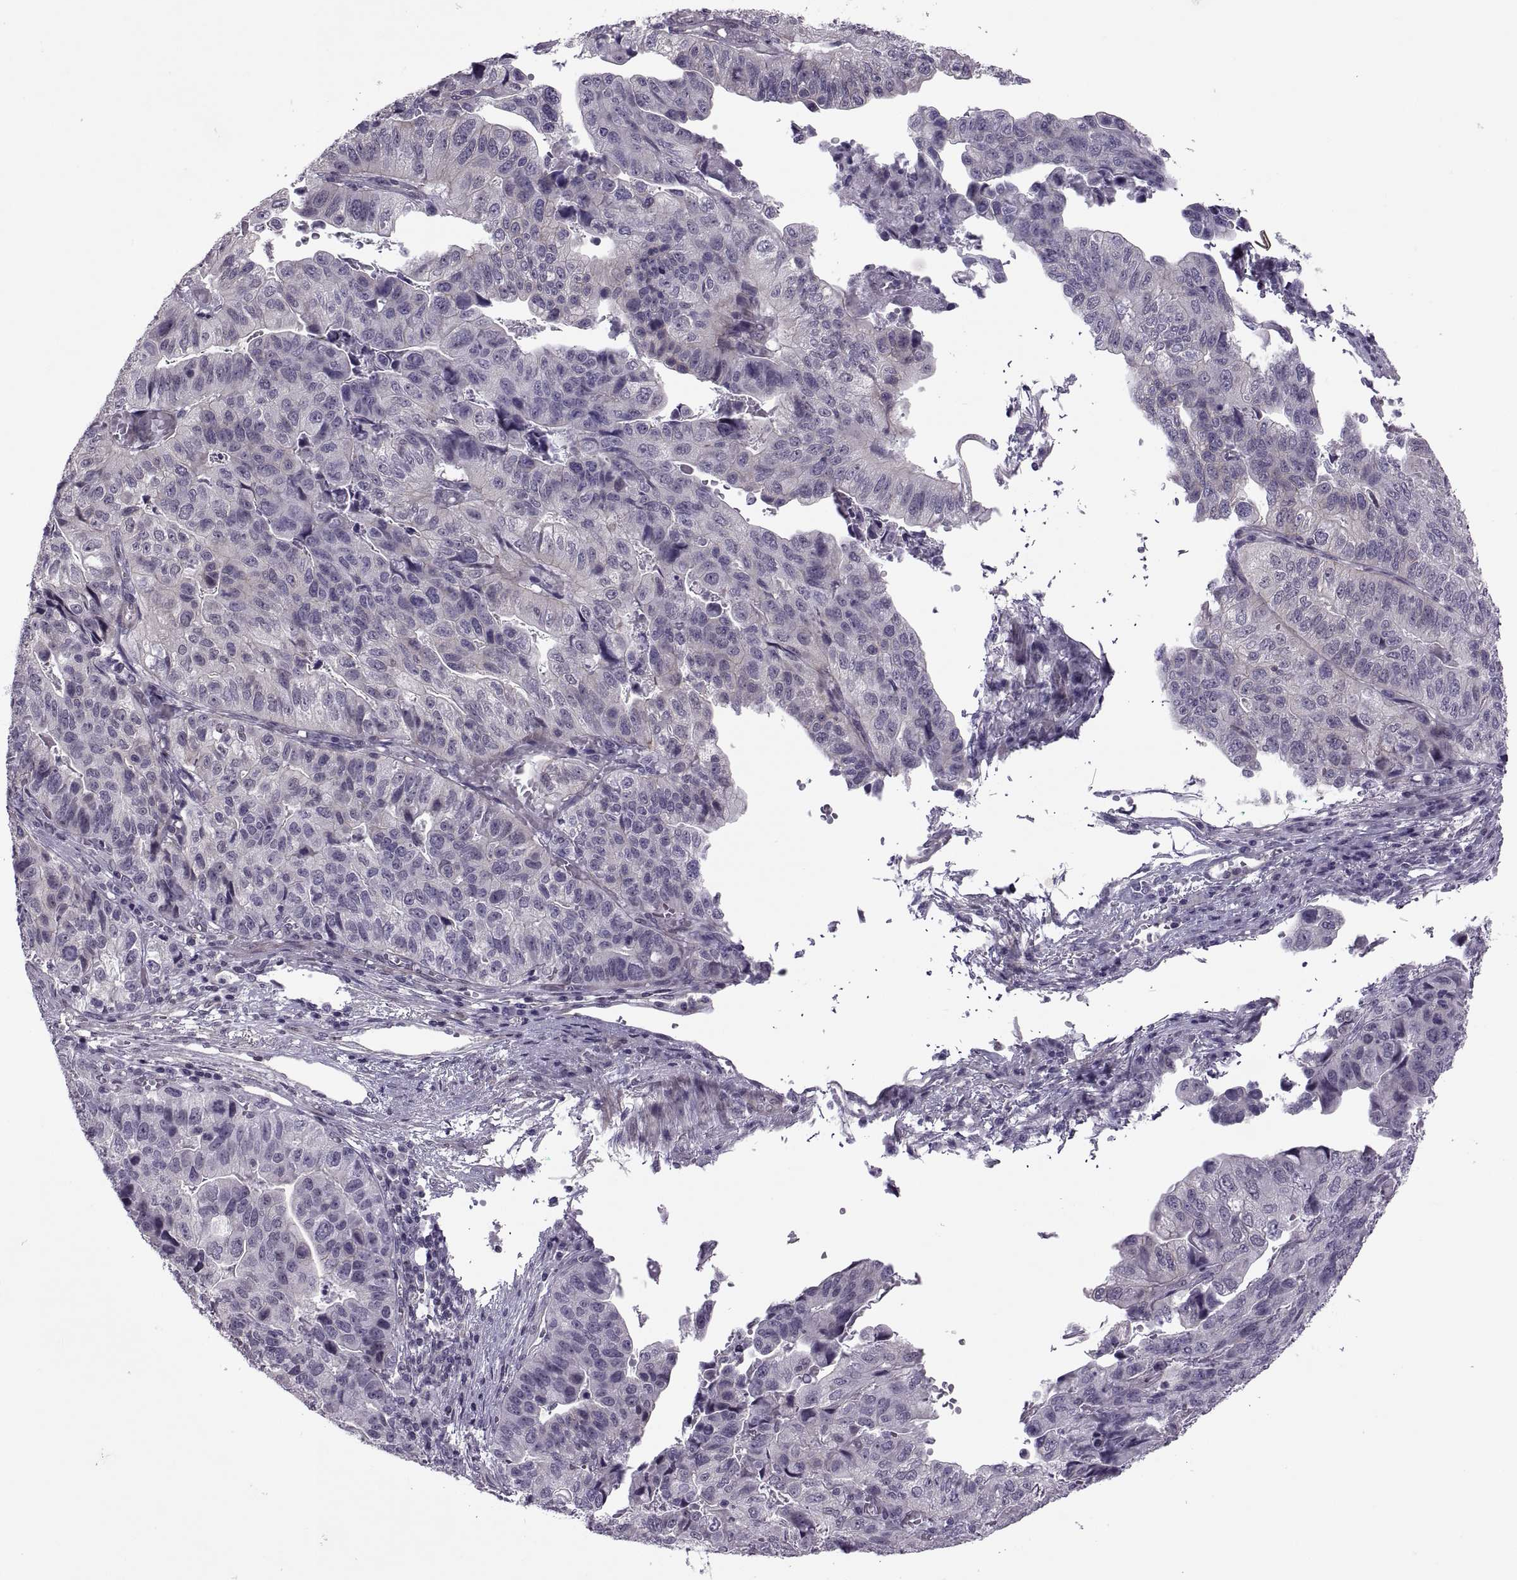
{"staining": {"intensity": "negative", "quantity": "none", "location": "none"}, "tissue": "stomach cancer", "cell_type": "Tumor cells", "image_type": "cancer", "snomed": [{"axis": "morphology", "description": "Adenocarcinoma, NOS"}, {"axis": "topography", "description": "Stomach, upper"}], "caption": "Stomach cancer stained for a protein using immunohistochemistry exhibits no staining tumor cells.", "gene": "ODF3", "patient": {"sex": "female", "age": 67}}